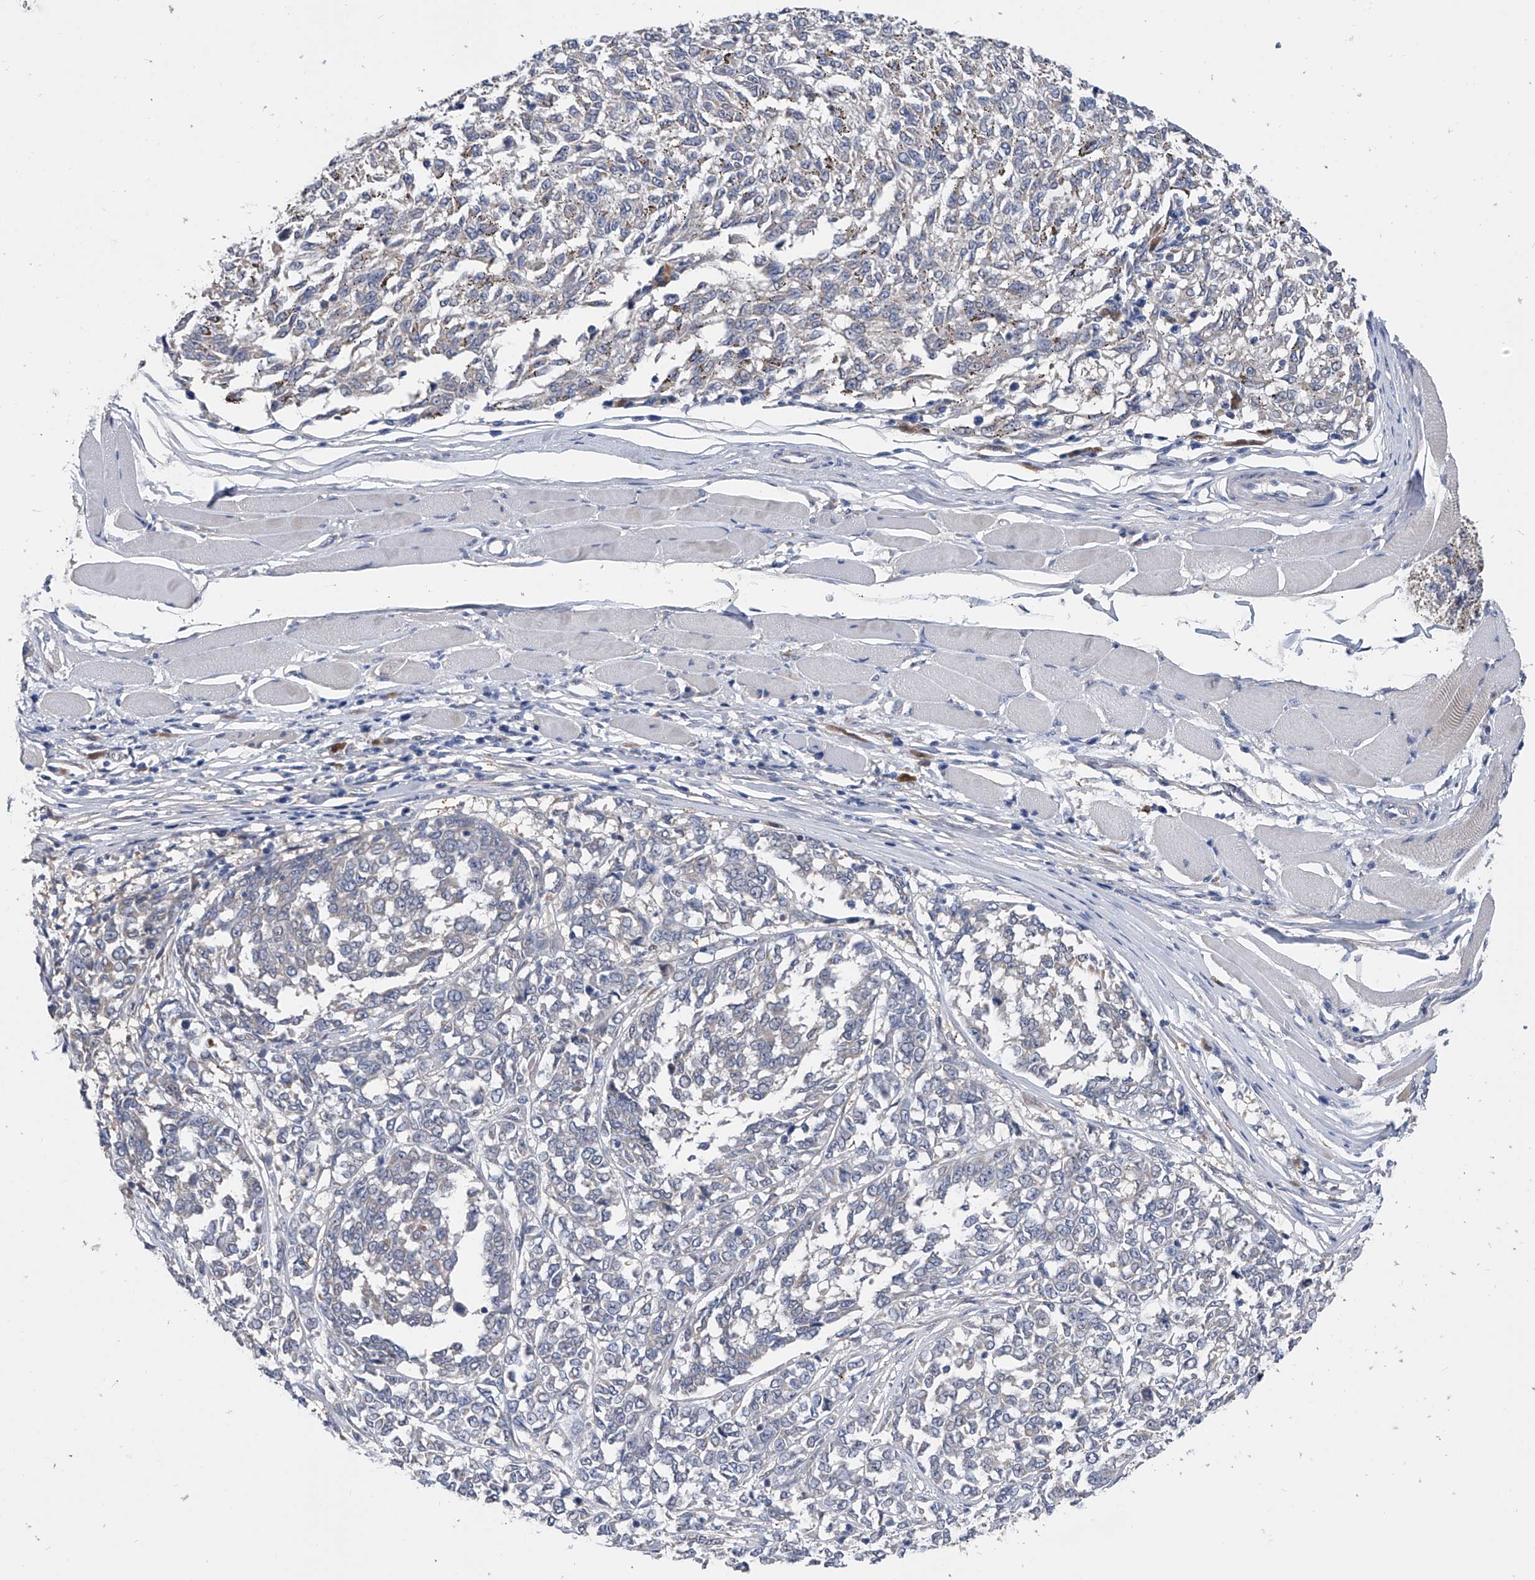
{"staining": {"intensity": "negative", "quantity": "none", "location": "none"}, "tissue": "melanoma", "cell_type": "Tumor cells", "image_type": "cancer", "snomed": [{"axis": "morphology", "description": "Malignant melanoma, NOS"}, {"axis": "topography", "description": "Skin"}], "caption": "A high-resolution photomicrograph shows IHC staining of melanoma, which exhibits no significant staining in tumor cells.", "gene": "PGM3", "patient": {"sex": "female", "age": 72}}